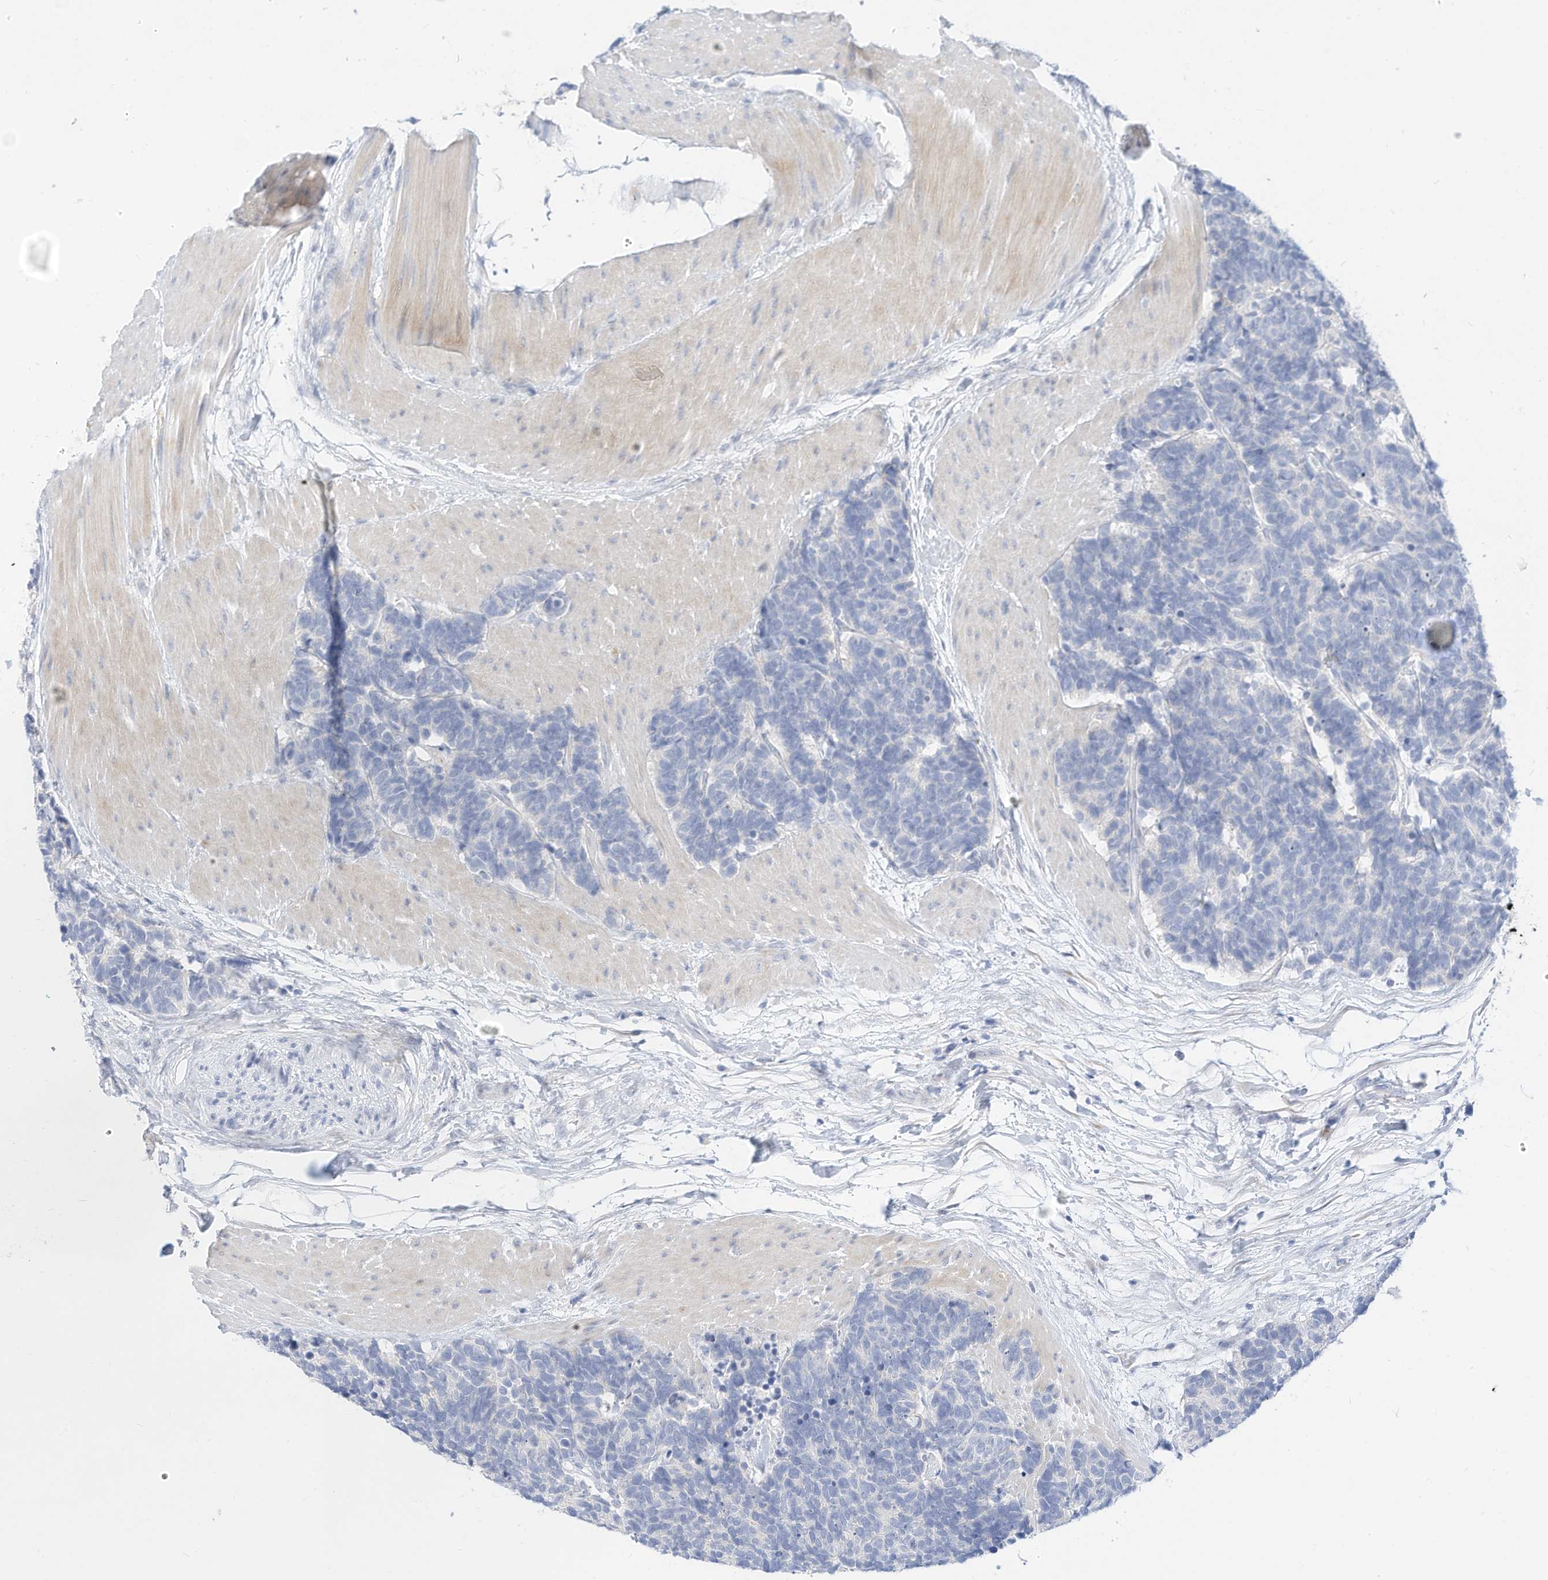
{"staining": {"intensity": "negative", "quantity": "none", "location": "none"}, "tissue": "carcinoid", "cell_type": "Tumor cells", "image_type": "cancer", "snomed": [{"axis": "morphology", "description": "Carcinoma, NOS"}, {"axis": "morphology", "description": "Carcinoid, malignant, NOS"}, {"axis": "topography", "description": "Urinary bladder"}], "caption": "High power microscopy image of an IHC photomicrograph of carcinoid, revealing no significant positivity in tumor cells. The staining was performed using DAB (3,3'-diaminobenzidine) to visualize the protein expression in brown, while the nuclei were stained in blue with hematoxylin (Magnification: 20x).", "gene": "SPOCD1", "patient": {"sex": "male", "age": 57}}